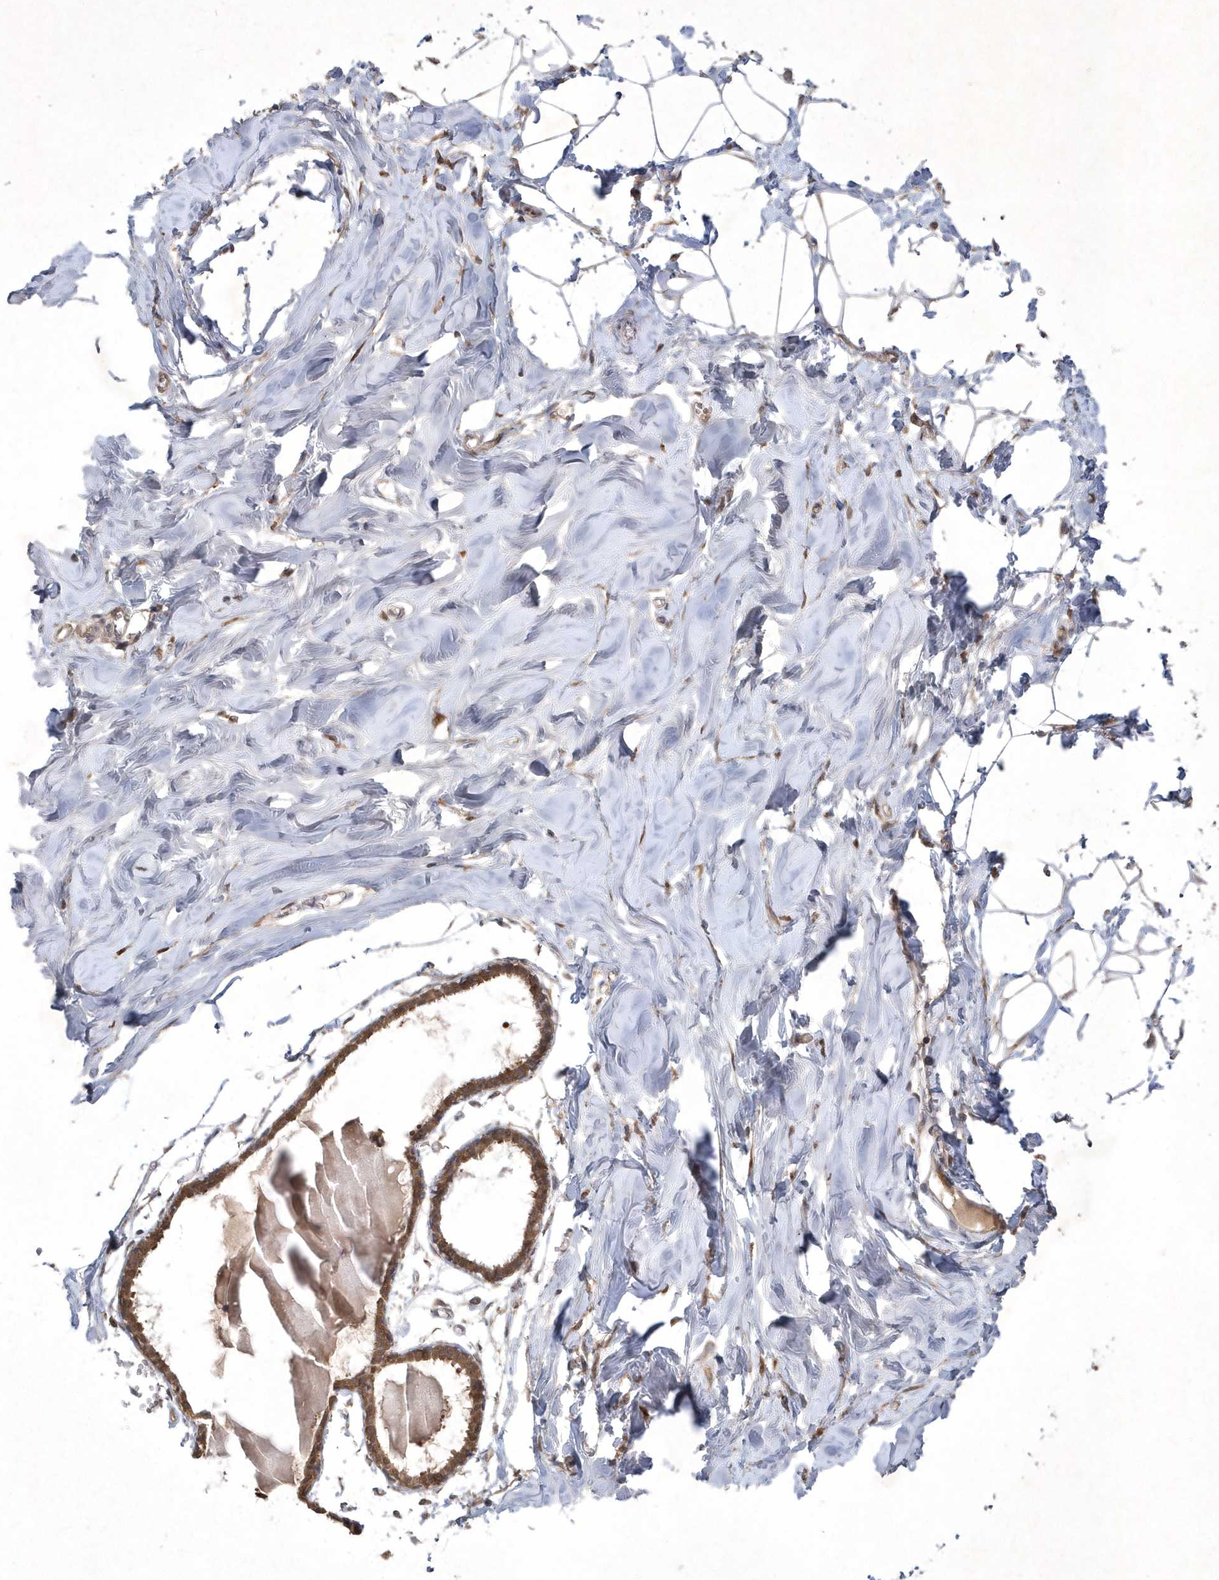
{"staining": {"intensity": "negative", "quantity": "none", "location": "none"}, "tissue": "breast", "cell_type": "Adipocytes", "image_type": "normal", "snomed": [{"axis": "morphology", "description": "Normal tissue, NOS"}, {"axis": "topography", "description": "Breast"}], "caption": "A histopathology image of breast stained for a protein shows no brown staining in adipocytes. The staining is performed using DAB brown chromogen with nuclei counter-stained in using hematoxylin.", "gene": "AKR7A2", "patient": {"sex": "female", "age": 27}}